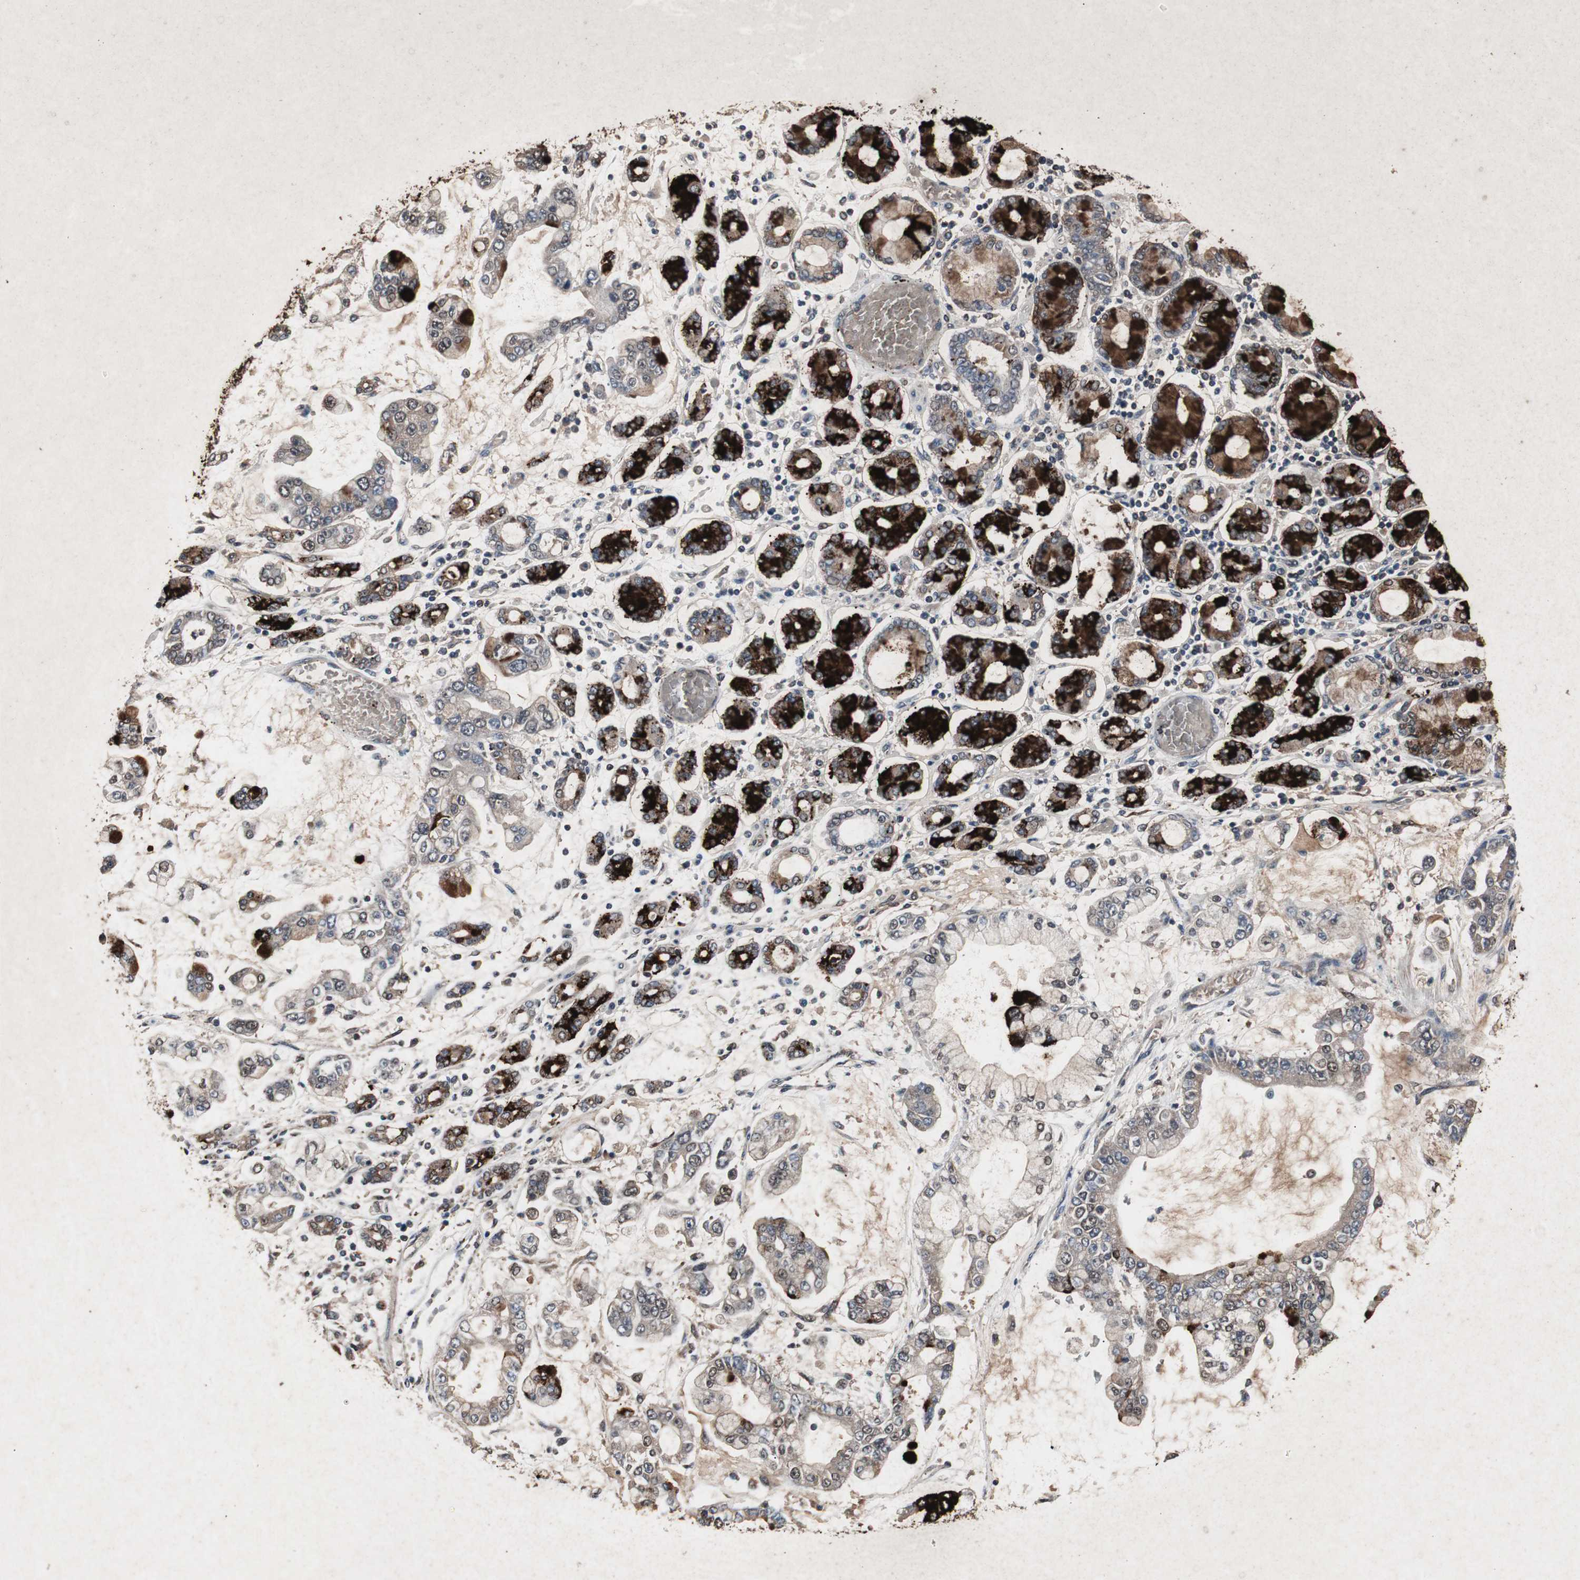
{"staining": {"intensity": "weak", "quantity": ">75%", "location": "cytoplasmic/membranous"}, "tissue": "stomach cancer", "cell_type": "Tumor cells", "image_type": "cancer", "snomed": [{"axis": "morphology", "description": "Normal tissue, NOS"}, {"axis": "morphology", "description": "Adenocarcinoma, NOS"}, {"axis": "topography", "description": "Stomach, upper"}, {"axis": "topography", "description": "Stomach"}], "caption": "High-power microscopy captured an immunohistochemistry (IHC) histopathology image of adenocarcinoma (stomach), revealing weak cytoplasmic/membranous positivity in about >75% of tumor cells. (IHC, brightfield microscopy, high magnification).", "gene": "ZSCAN22", "patient": {"sex": "male", "age": 76}}